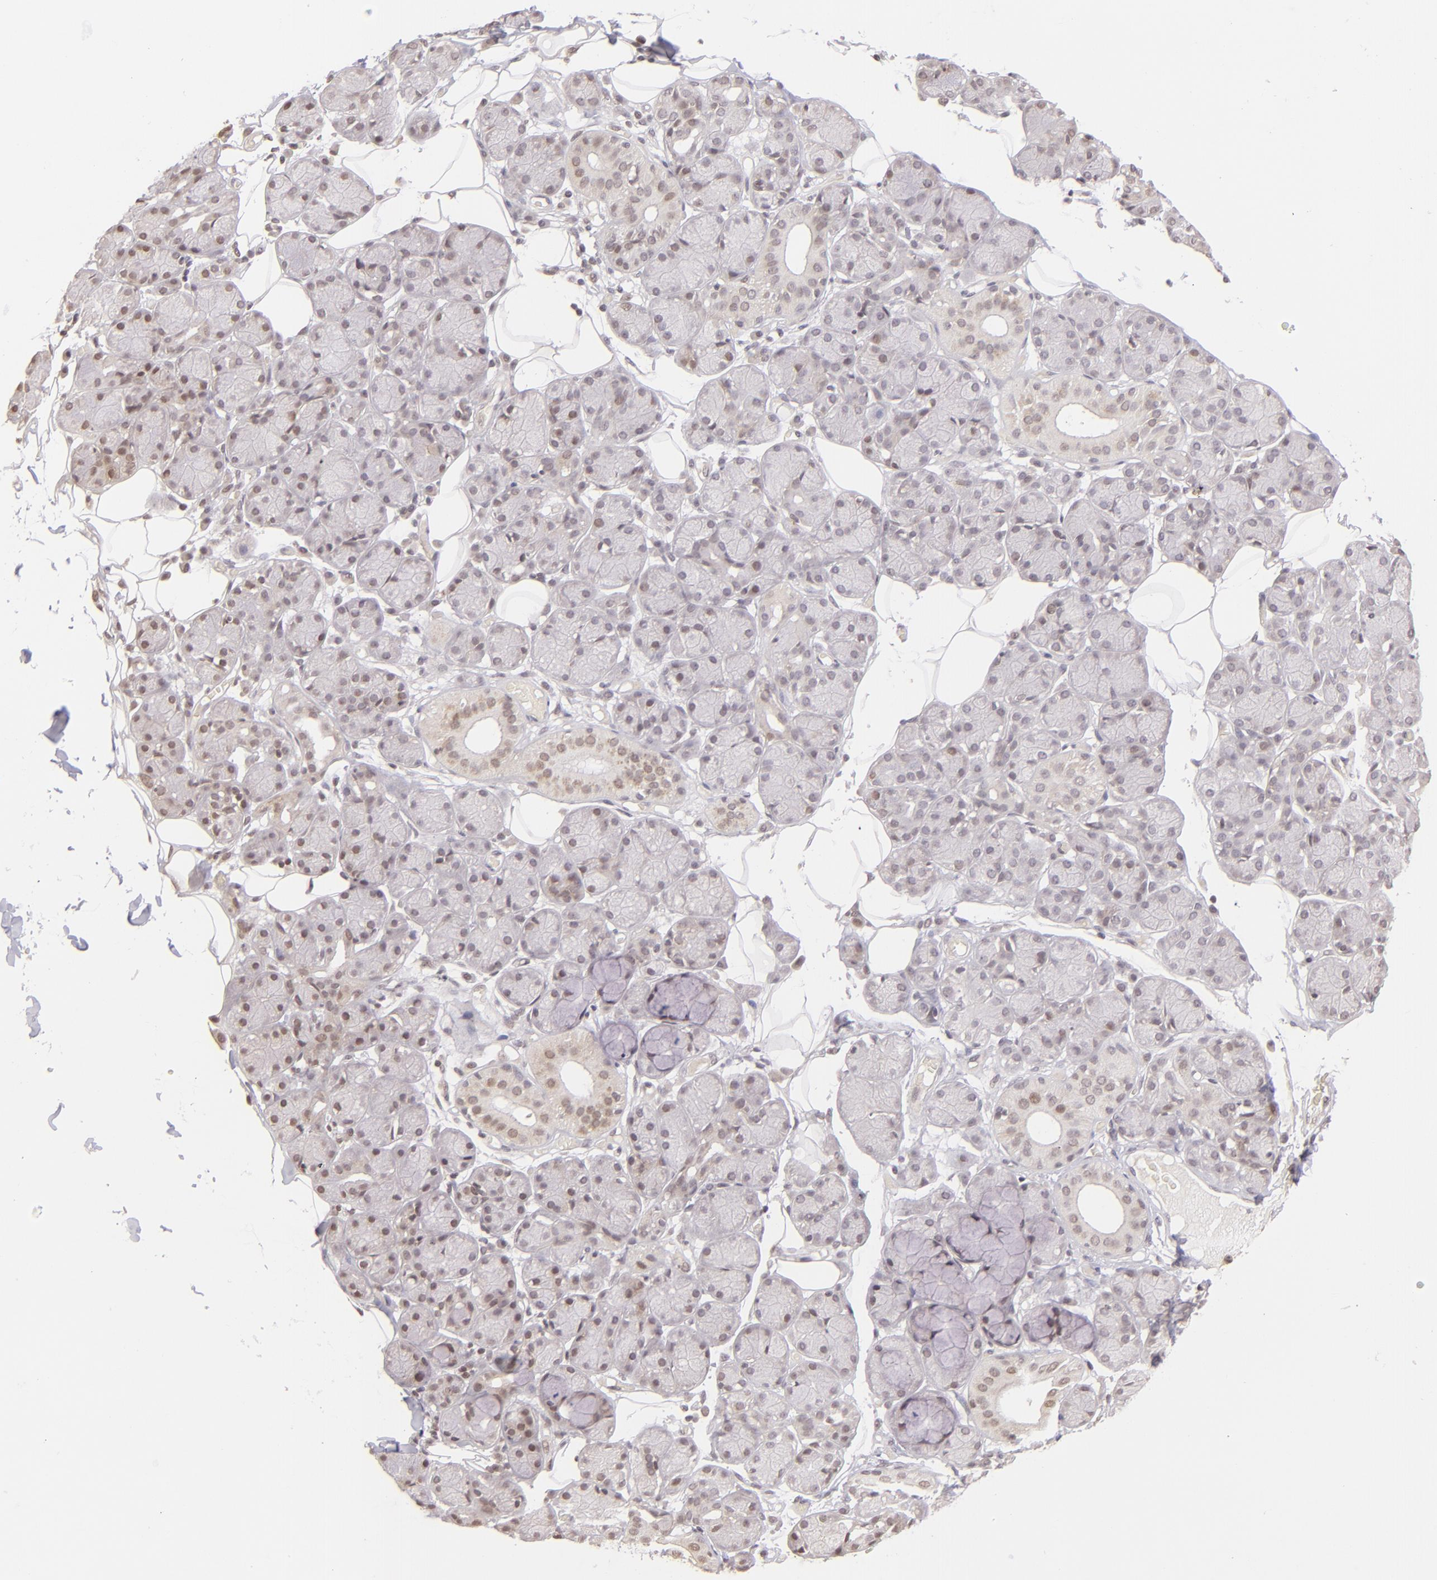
{"staining": {"intensity": "weak", "quantity": "<25%", "location": "nuclear"}, "tissue": "salivary gland", "cell_type": "Glandular cells", "image_type": "normal", "snomed": [{"axis": "morphology", "description": "Normal tissue, NOS"}, {"axis": "topography", "description": "Salivary gland"}], "caption": "This is an immunohistochemistry (IHC) histopathology image of benign salivary gland. There is no expression in glandular cells.", "gene": "RARB", "patient": {"sex": "male", "age": 54}}